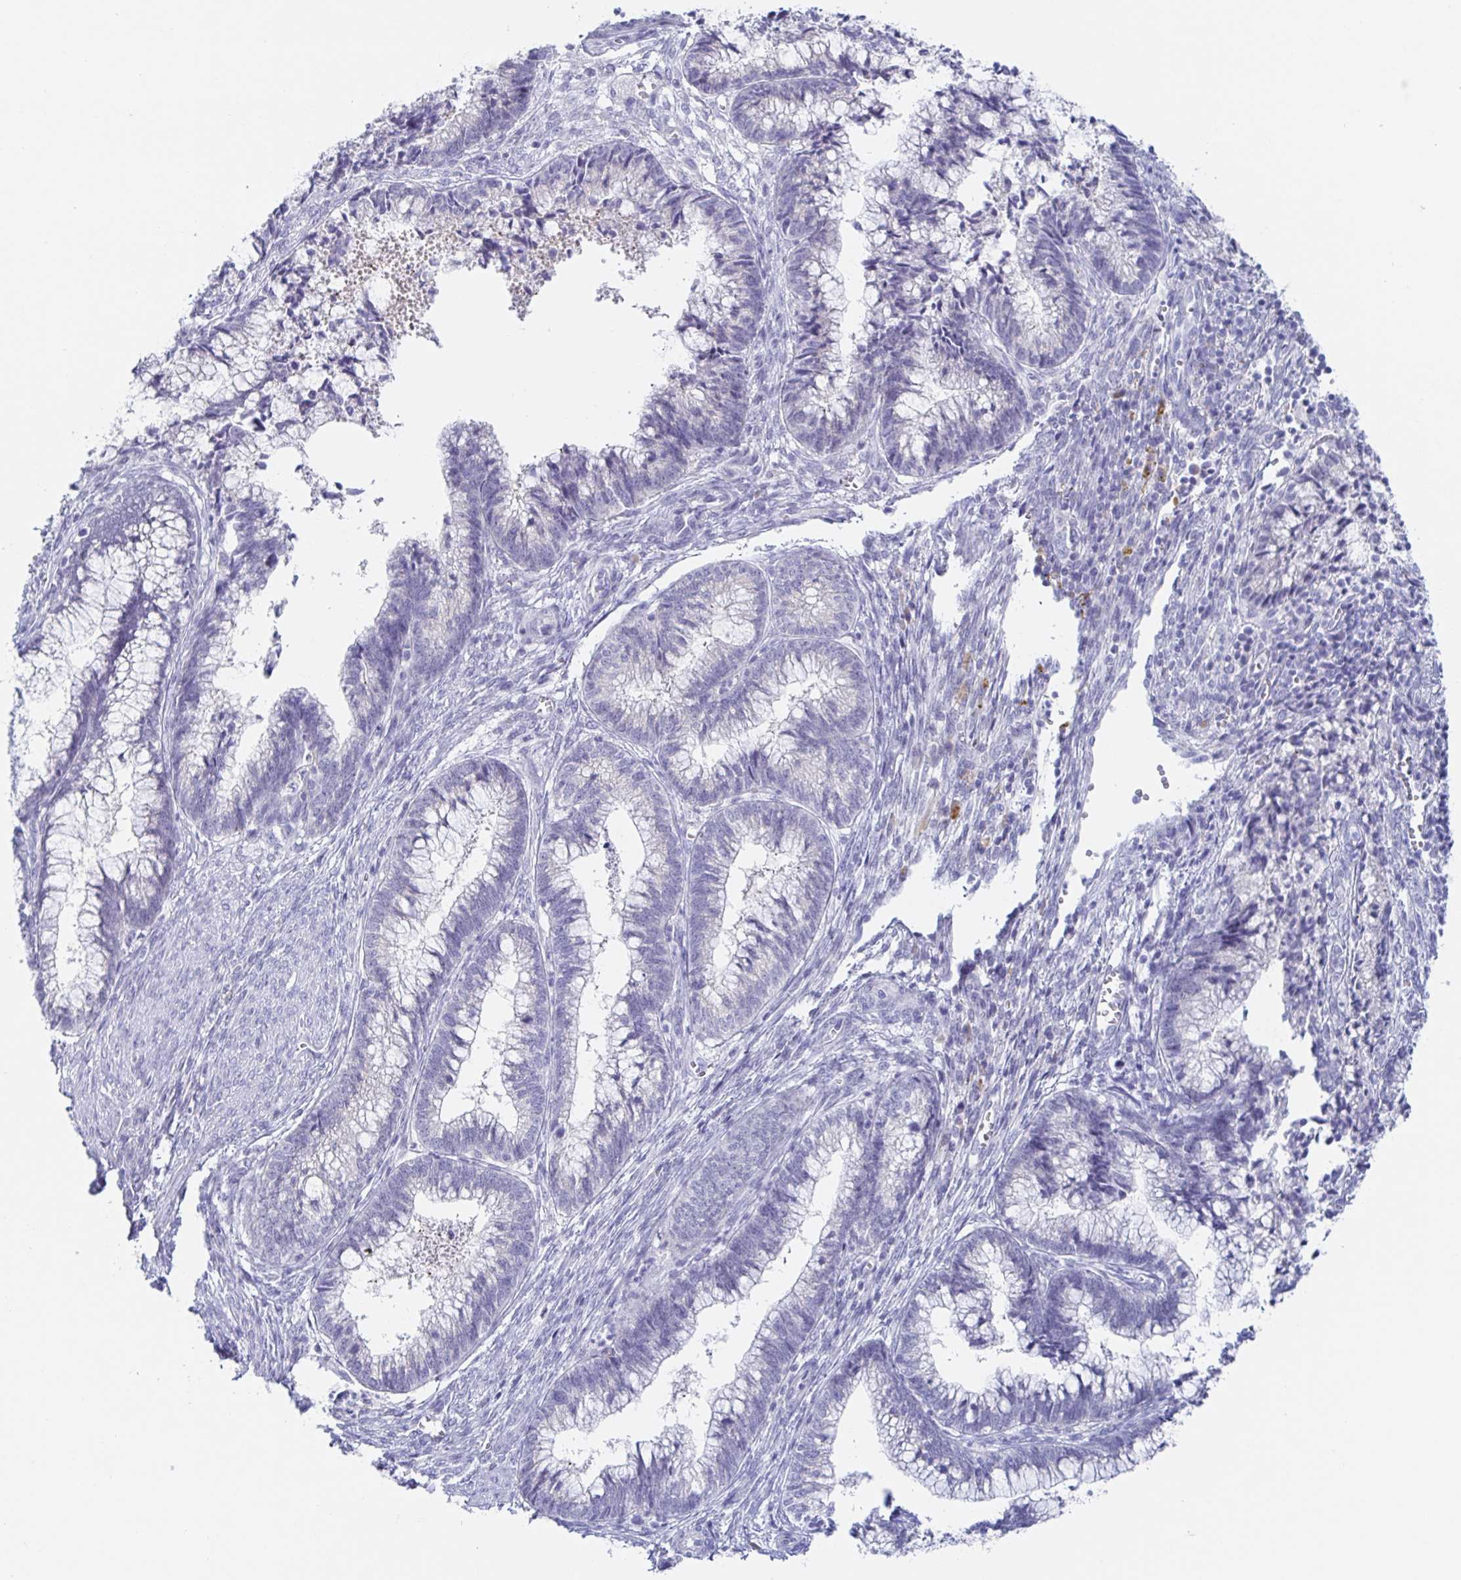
{"staining": {"intensity": "negative", "quantity": "none", "location": "none"}, "tissue": "cervical cancer", "cell_type": "Tumor cells", "image_type": "cancer", "snomed": [{"axis": "morphology", "description": "Adenocarcinoma, NOS"}, {"axis": "topography", "description": "Cervix"}], "caption": "Immunohistochemistry photomicrograph of neoplastic tissue: cervical cancer (adenocarcinoma) stained with DAB demonstrates no significant protein positivity in tumor cells.", "gene": "SIAH3", "patient": {"sex": "female", "age": 44}}